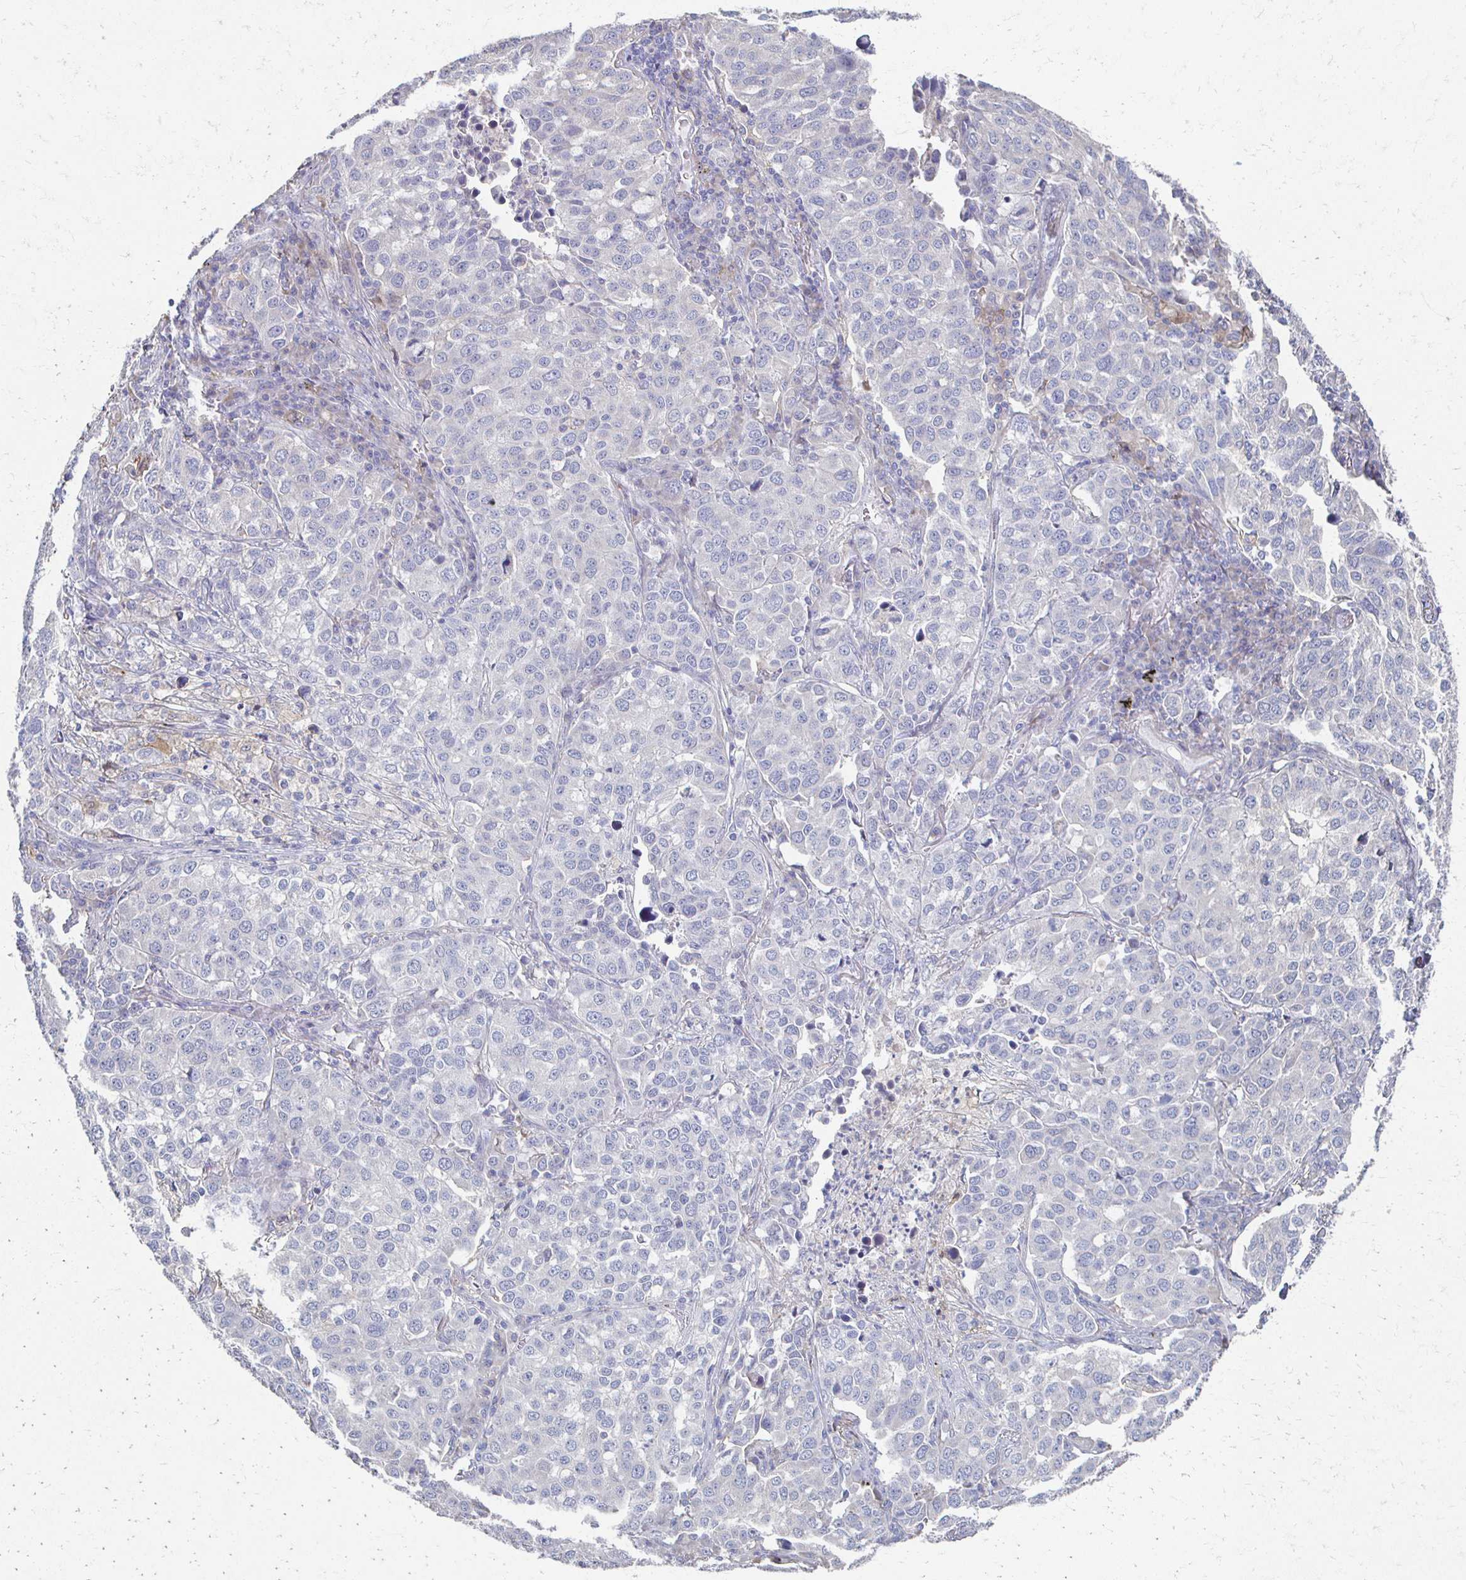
{"staining": {"intensity": "negative", "quantity": "none", "location": "none"}, "tissue": "lung cancer", "cell_type": "Tumor cells", "image_type": "cancer", "snomed": [{"axis": "morphology", "description": "Adenocarcinoma, NOS"}, {"axis": "morphology", "description": "Adenocarcinoma, metastatic, NOS"}, {"axis": "topography", "description": "Lymph node"}, {"axis": "topography", "description": "Lung"}], "caption": "Micrograph shows no protein positivity in tumor cells of metastatic adenocarcinoma (lung) tissue.", "gene": "CX3CR1", "patient": {"sex": "female", "age": 65}}